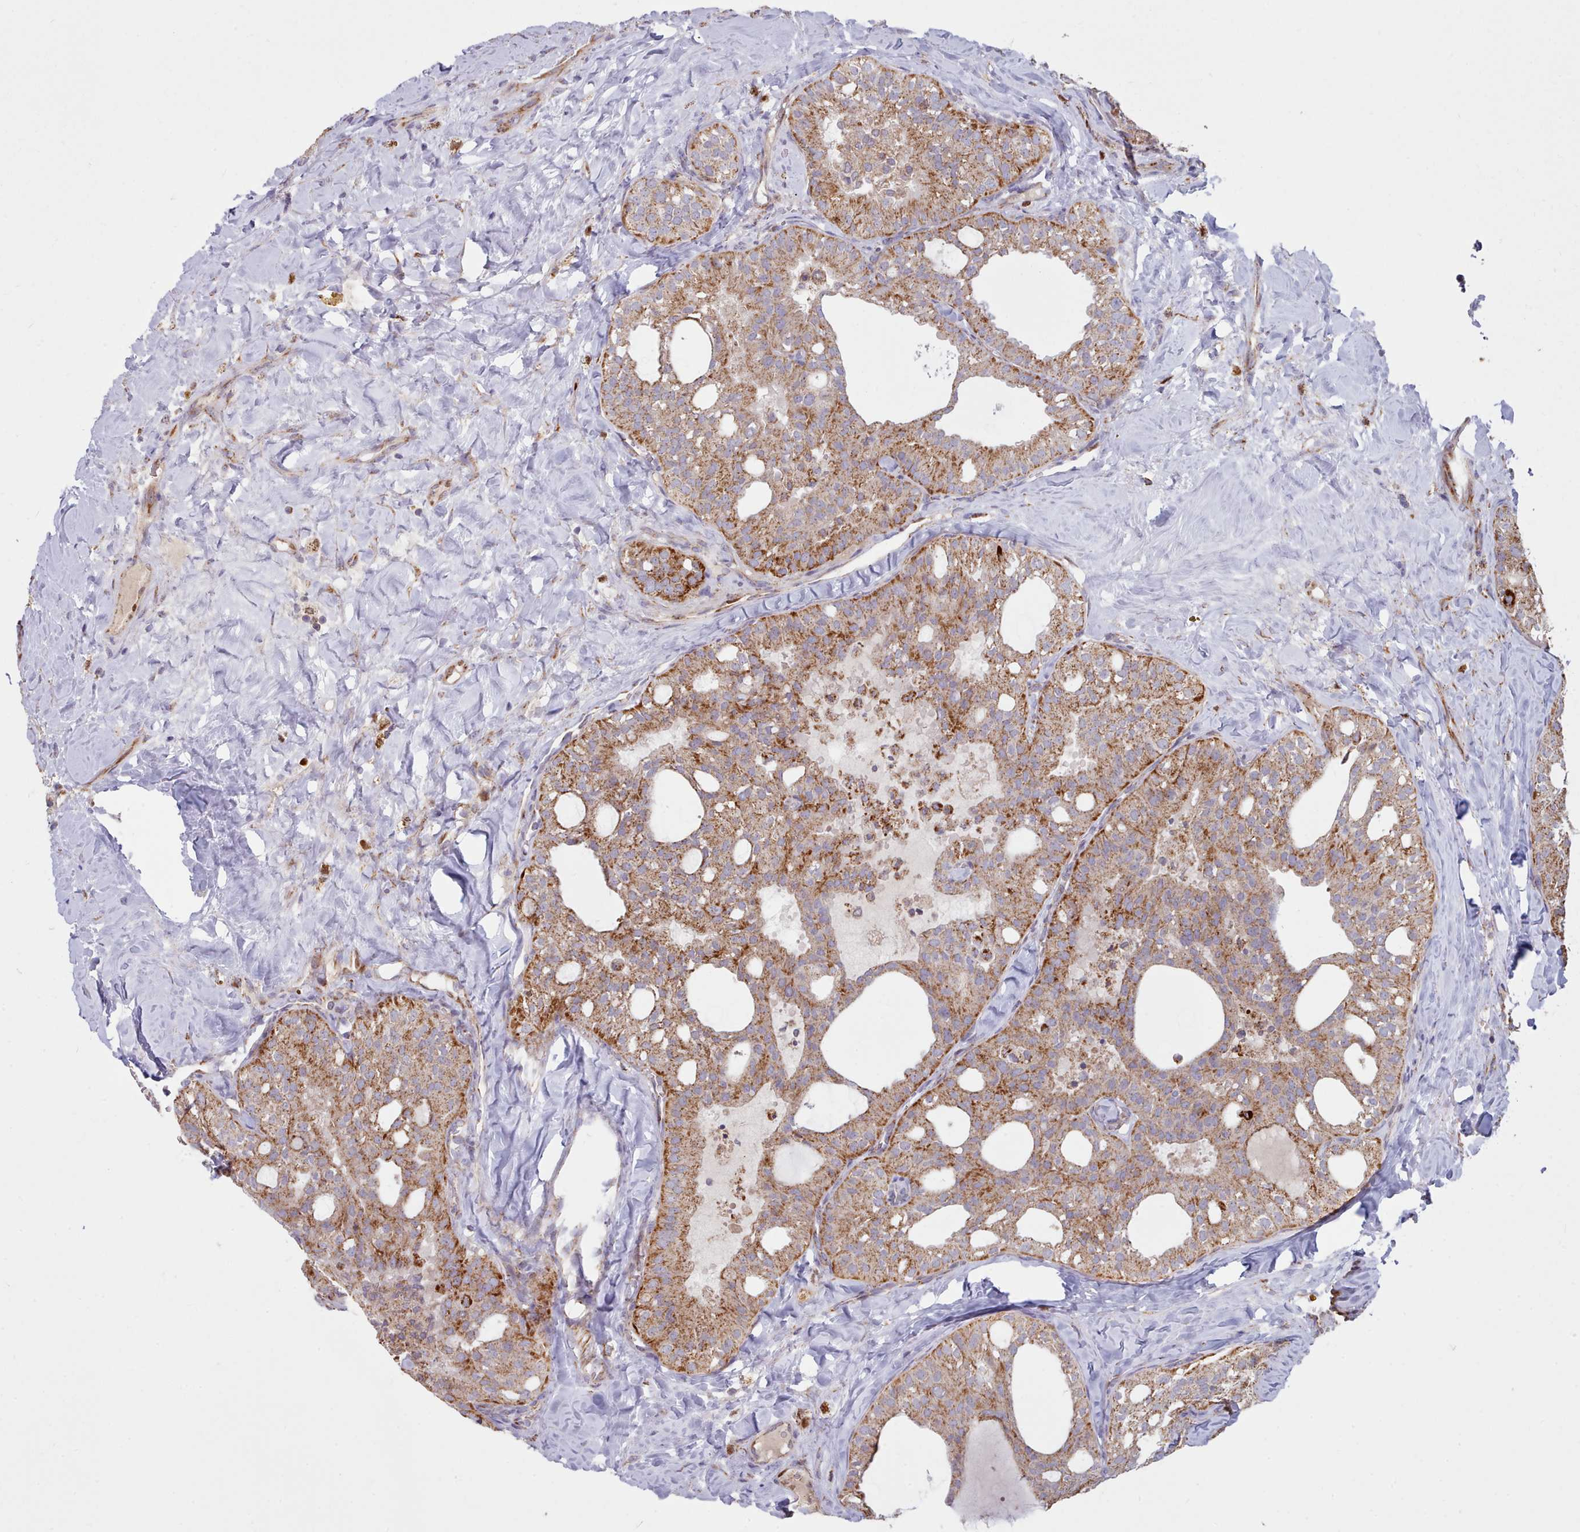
{"staining": {"intensity": "moderate", "quantity": ">75%", "location": "cytoplasmic/membranous"}, "tissue": "thyroid cancer", "cell_type": "Tumor cells", "image_type": "cancer", "snomed": [{"axis": "morphology", "description": "Follicular adenoma carcinoma, NOS"}, {"axis": "topography", "description": "Thyroid gland"}], "caption": "A medium amount of moderate cytoplasmic/membranous staining is appreciated in about >75% of tumor cells in follicular adenoma carcinoma (thyroid) tissue.", "gene": "HSDL2", "patient": {"sex": "male", "age": 75}}